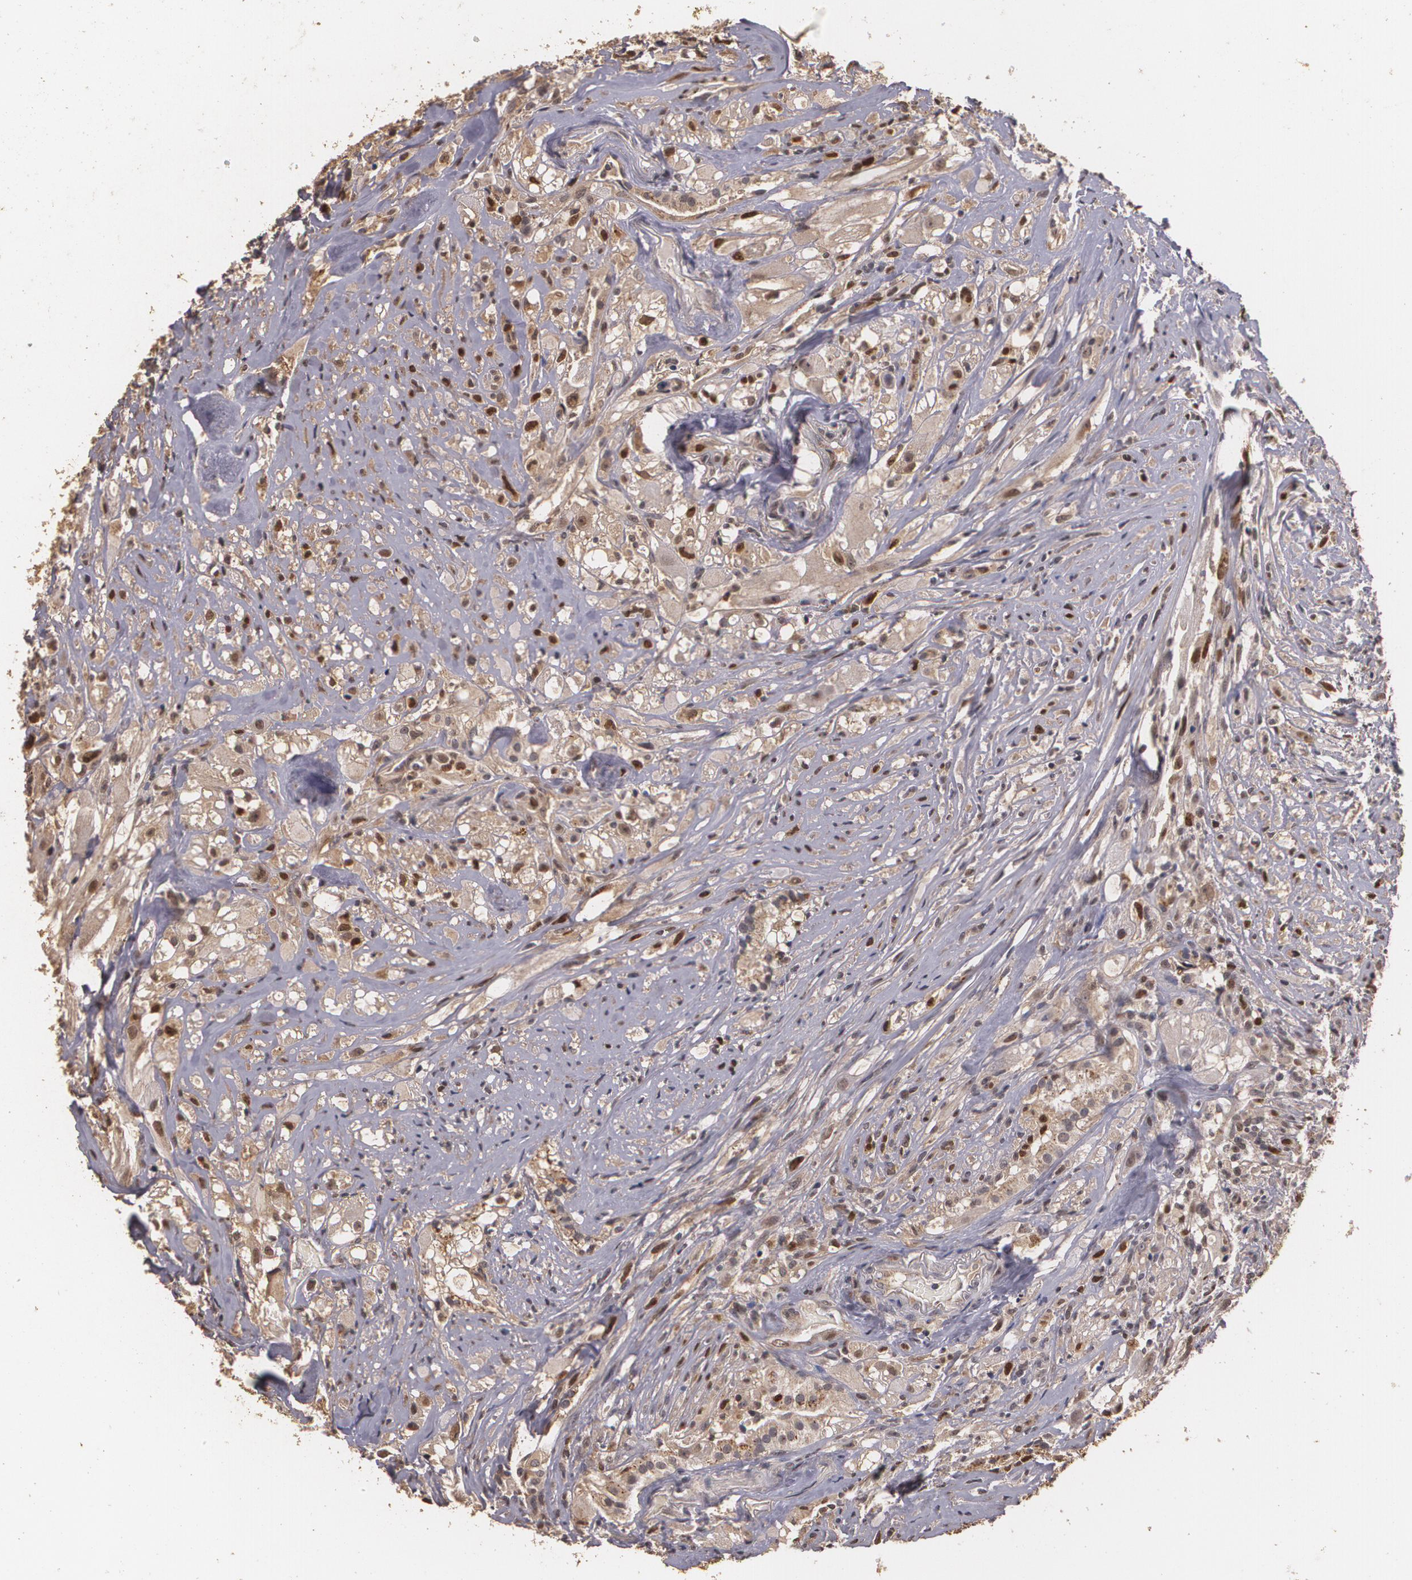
{"staining": {"intensity": "moderate", "quantity": "25%-75%", "location": "cytoplasmic/membranous,nuclear"}, "tissue": "glioma", "cell_type": "Tumor cells", "image_type": "cancer", "snomed": [{"axis": "morphology", "description": "Glioma, malignant, High grade"}, {"axis": "topography", "description": "Brain"}], "caption": "Immunohistochemistry (IHC) of human glioma displays medium levels of moderate cytoplasmic/membranous and nuclear positivity in about 25%-75% of tumor cells.", "gene": "BRCA1", "patient": {"sex": "male", "age": 48}}